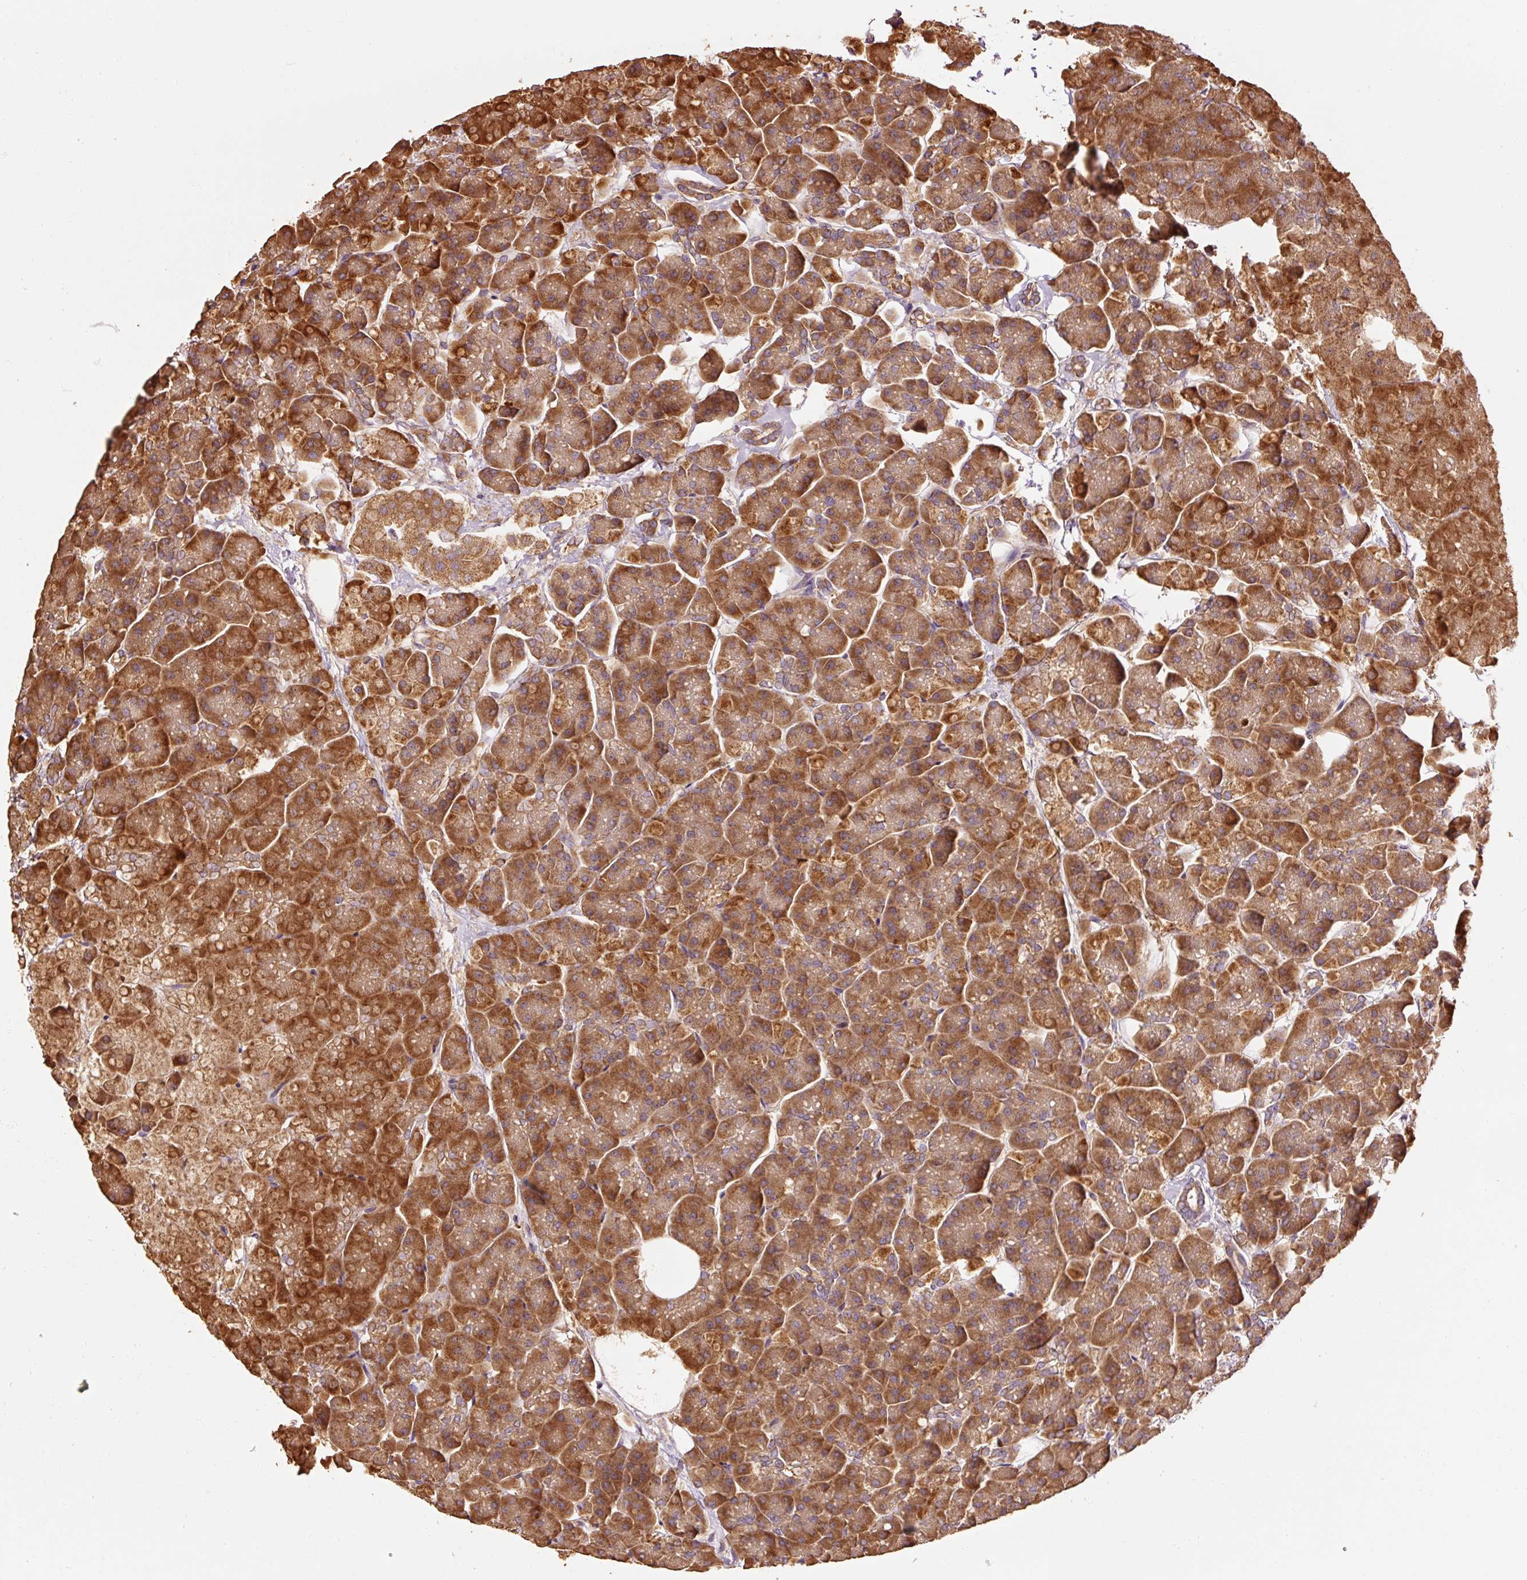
{"staining": {"intensity": "strong", "quantity": ">75%", "location": "cytoplasmic/membranous"}, "tissue": "pancreas", "cell_type": "Exocrine glandular cells", "image_type": "normal", "snomed": [{"axis": "morphology", "description": "Normal tissue, NOS"}, {"axis": "topography", "description": "Pancreas"}, {"axis": "topography", "description": "Peripheral nerve tissue"}], "caption": "Exocrine glandular cells demonstrate strong cytoplasmic/membranous staining in about >75% of cells in normal pancreas. Using DAB (3,3'-diaminobenzidine) (brown) and hematoxylin (blue) stains, captured at high magnification using brightfield microscopy.", "gene": "EFHC1", "patient": {"sex": "male", "age": 54}}